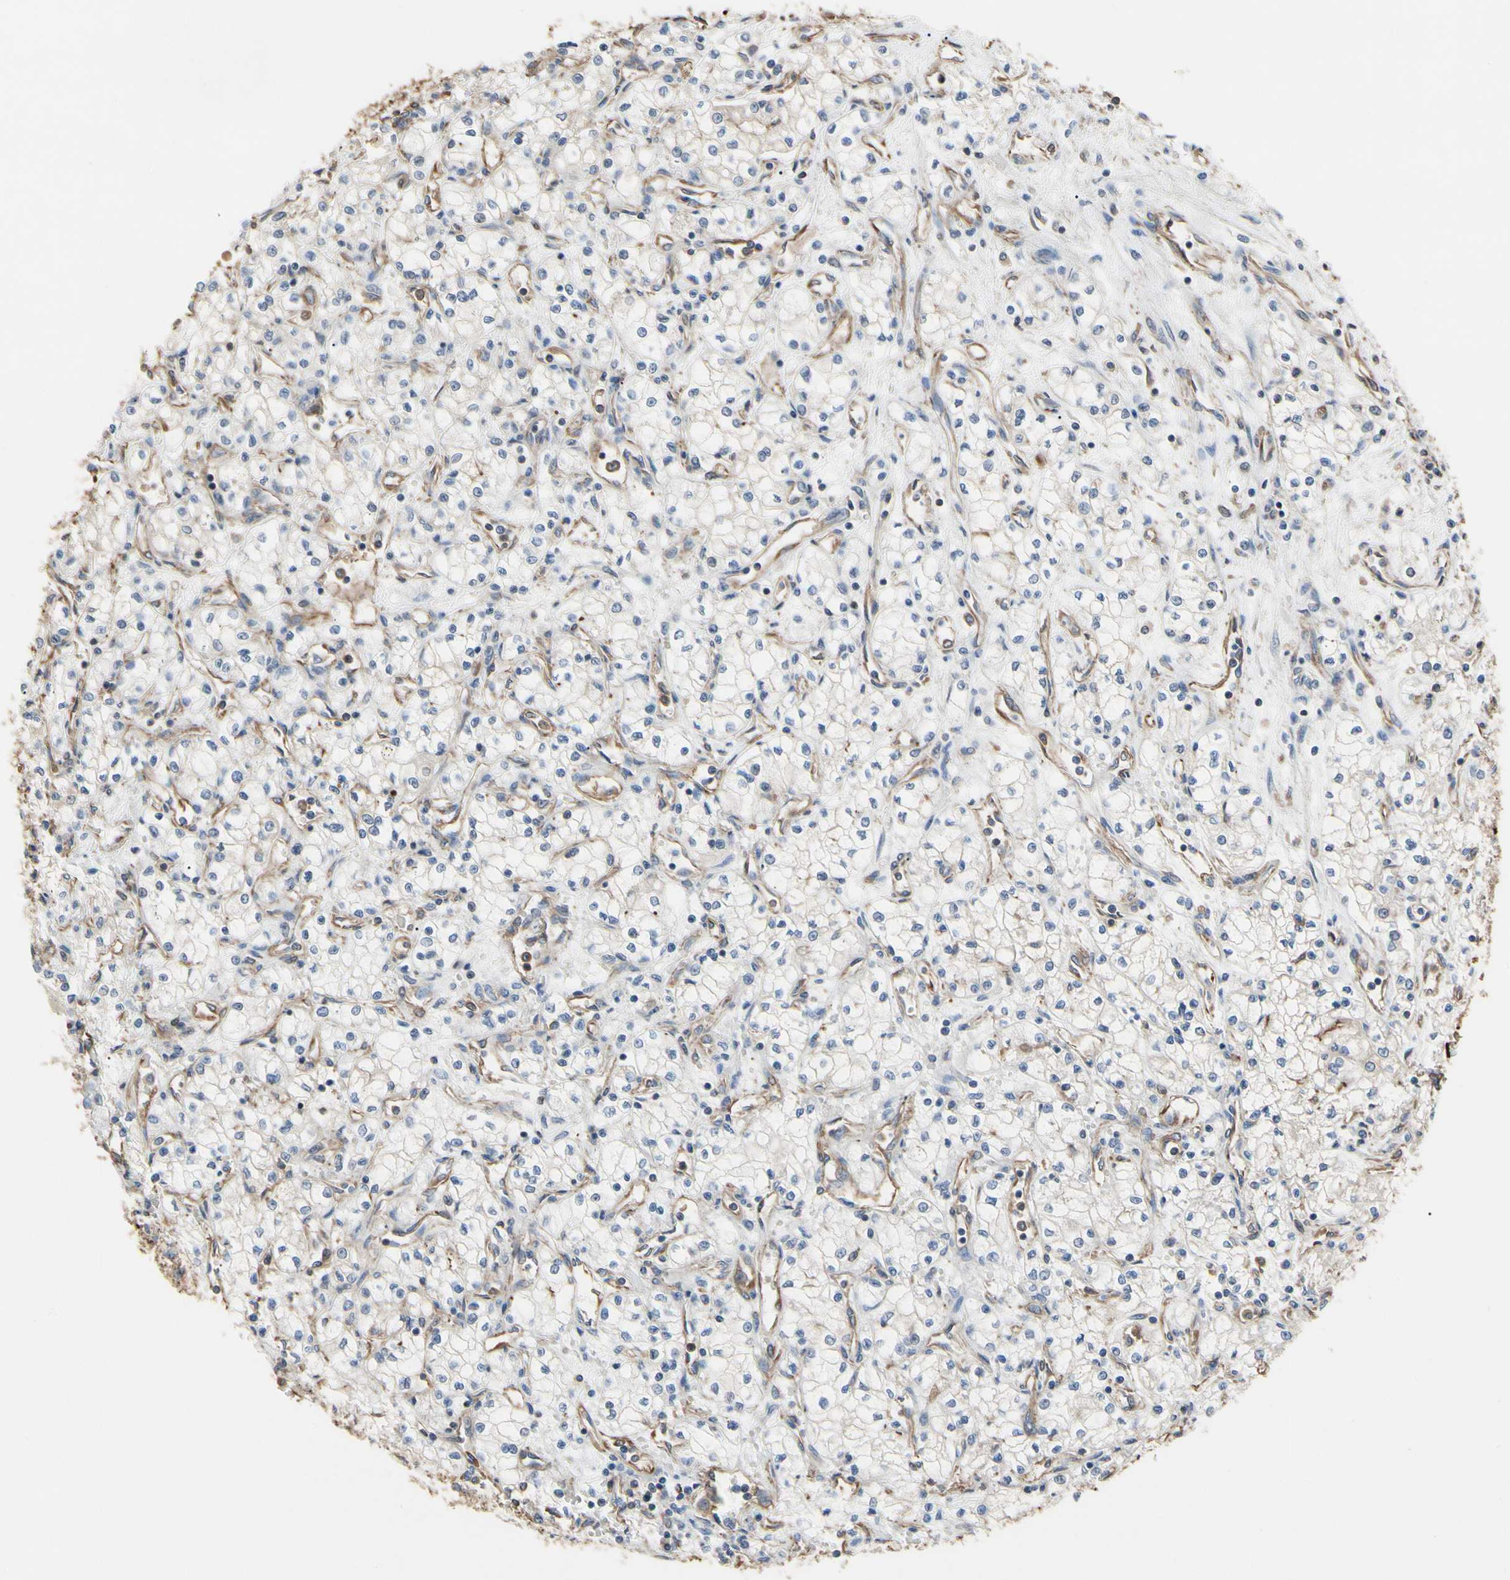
{"staining": {"intensity": "moderate", "quantity": "<25%", "location": "cytoplasmic/membranous"}, "tissue": "renal cancer", "cell_type": "Tumor cells", "image_type": "cancer", "snomed": [{"axis": "morphology", "description": "Normal tissue, NOS"}, {"axis": "morphology", "description": "Adenocarcinoma, NOS"}, {"axis": "topography", "description": "Kidney"}], "caption": "Human renal cancer (adenocarcinoma) stained for a protein (brown) demonstrates moderate cytoplasmic/membranous positive staining in about <25% of tumor cells.", "gene": "PDZK1", "patient": {"sex": "male", "age": 59}}